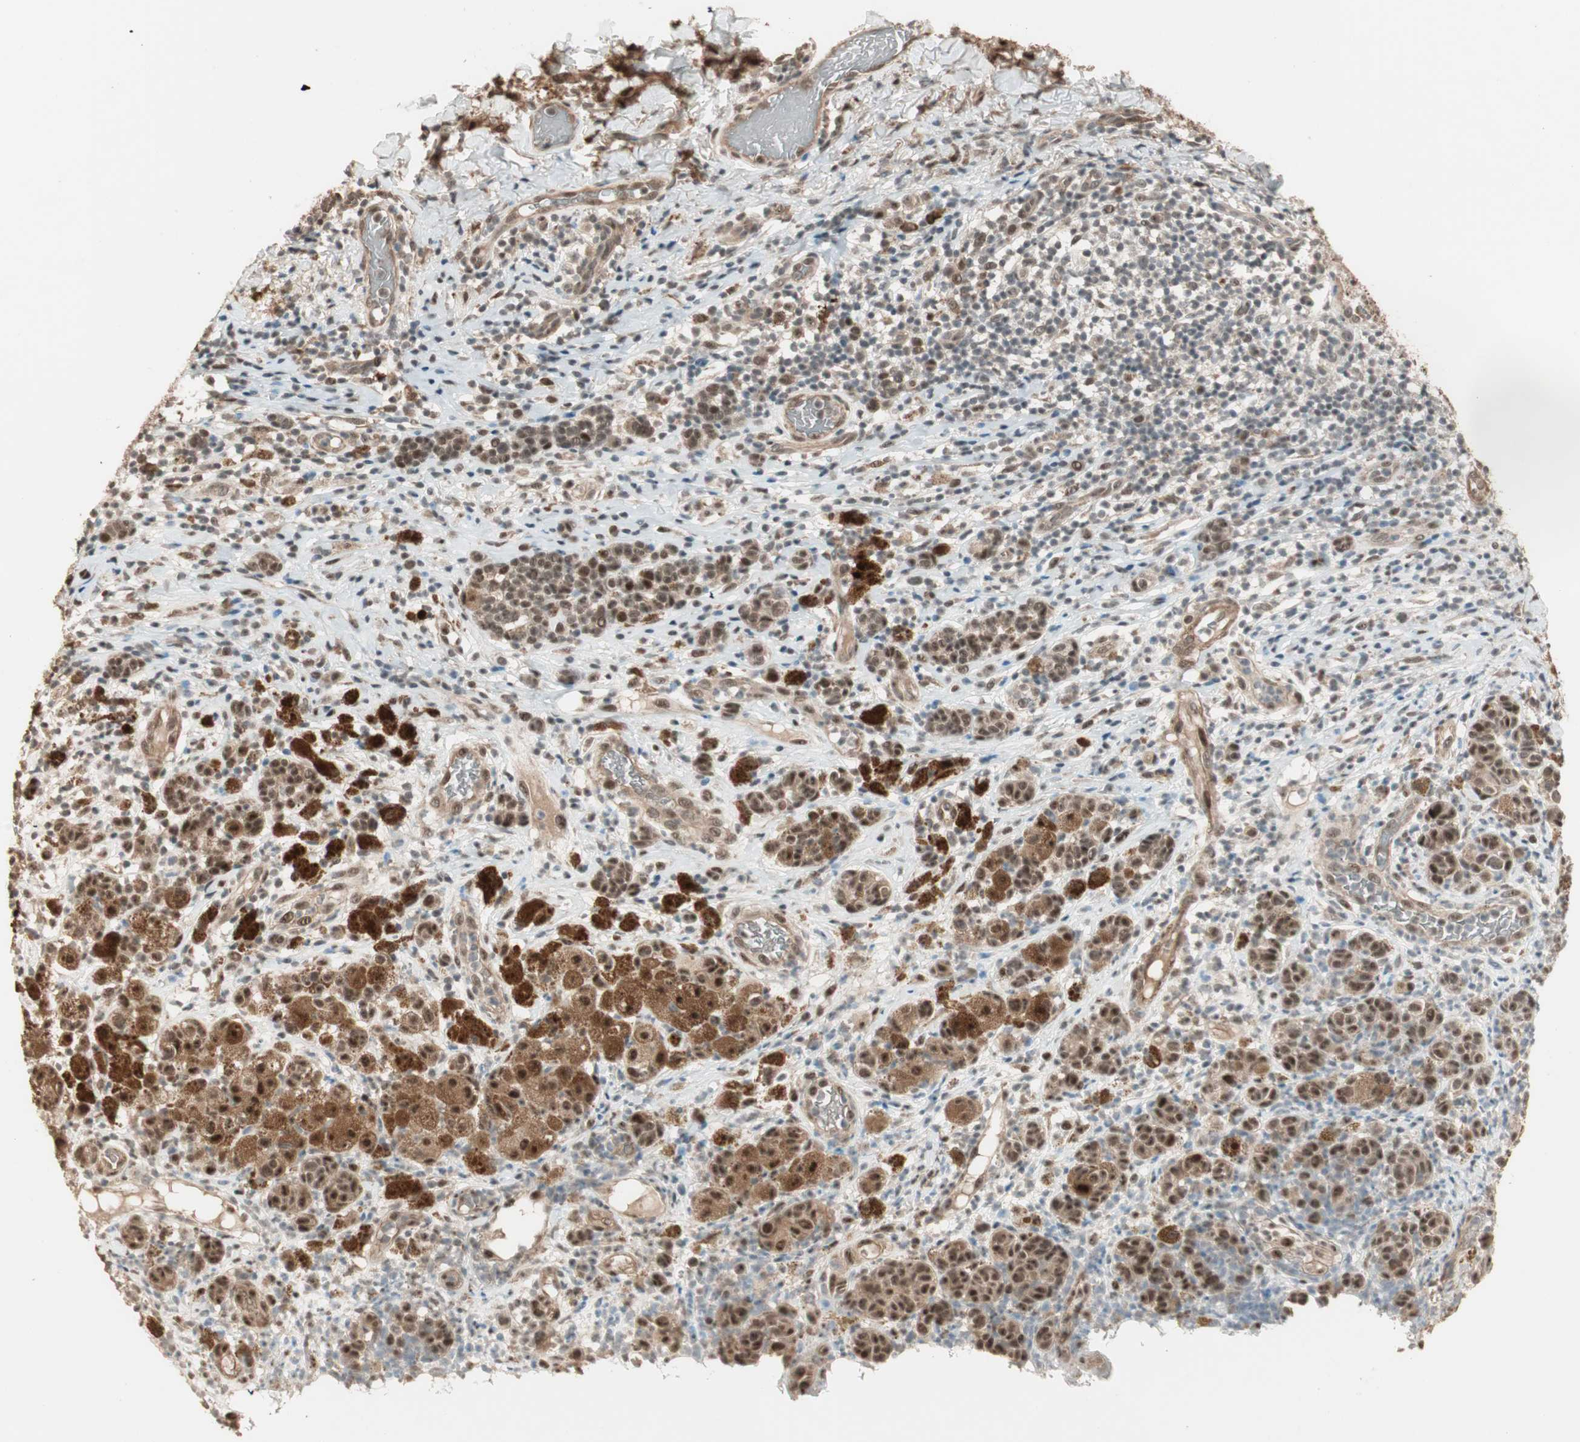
{"staining": {"intensity": "strong", "quantity": ">75%", "location": "cytoplasmic/membranous,nuclear"}, "tissue": "melanoma", "cell_type": "Tumor cells", "image_type": "cancer", "snomed": [{"axis": "morphology", "description": "Malignant melanoma, NOS"}, {"axis": "topography", "description": "Skin"}], "caption": "Malignant melanoma tissue exhibits strong cytoplasmic/membranous and nuclear positivity in approximately >75% of tumor cells, visualized by immunohistochemistry. (Stains: DAB in brown, nuclei in blue, Microscopy: brightfield microscopy at high magnification).", "gene": "ZSCAN31", "patient": {"sex": "male", "age": 64}}